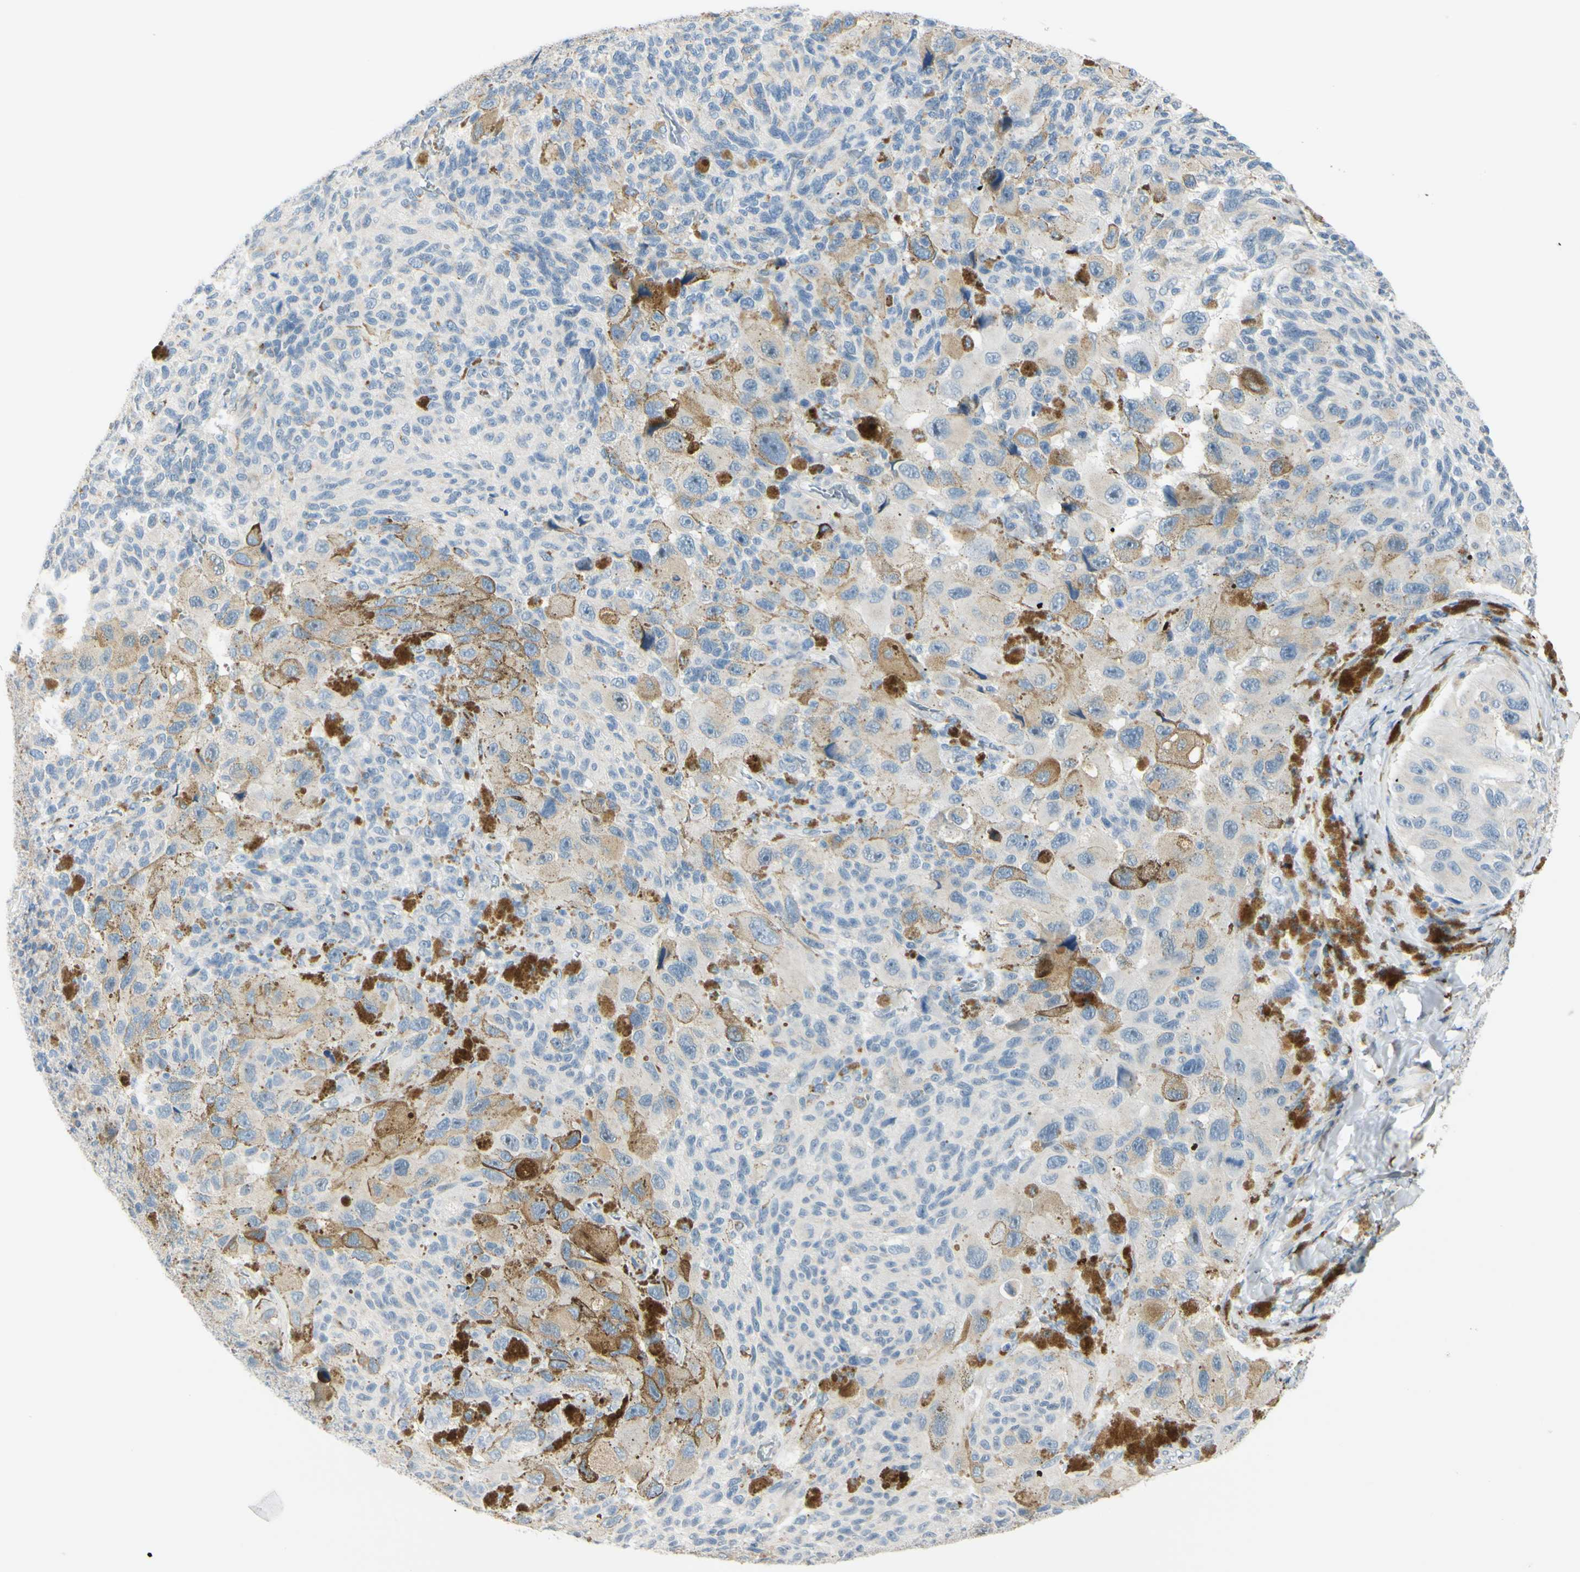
{"staining": {"intensity": "negative", "quantity": "none", "location": "none"}, "tissue": "melanoma", "cell_type": "Tumor cells", "image_type": "cancer", "snomed": [{"axis": "morphology", "description": "Malignant melanoma, NOS"}, {"axis": "topography", "description": "Skin"}], "caption": "There is no significant staining in tumor cells of melanoma.", "gene": "GALNT5", "patient": {"sex": "female", "age": 73}}